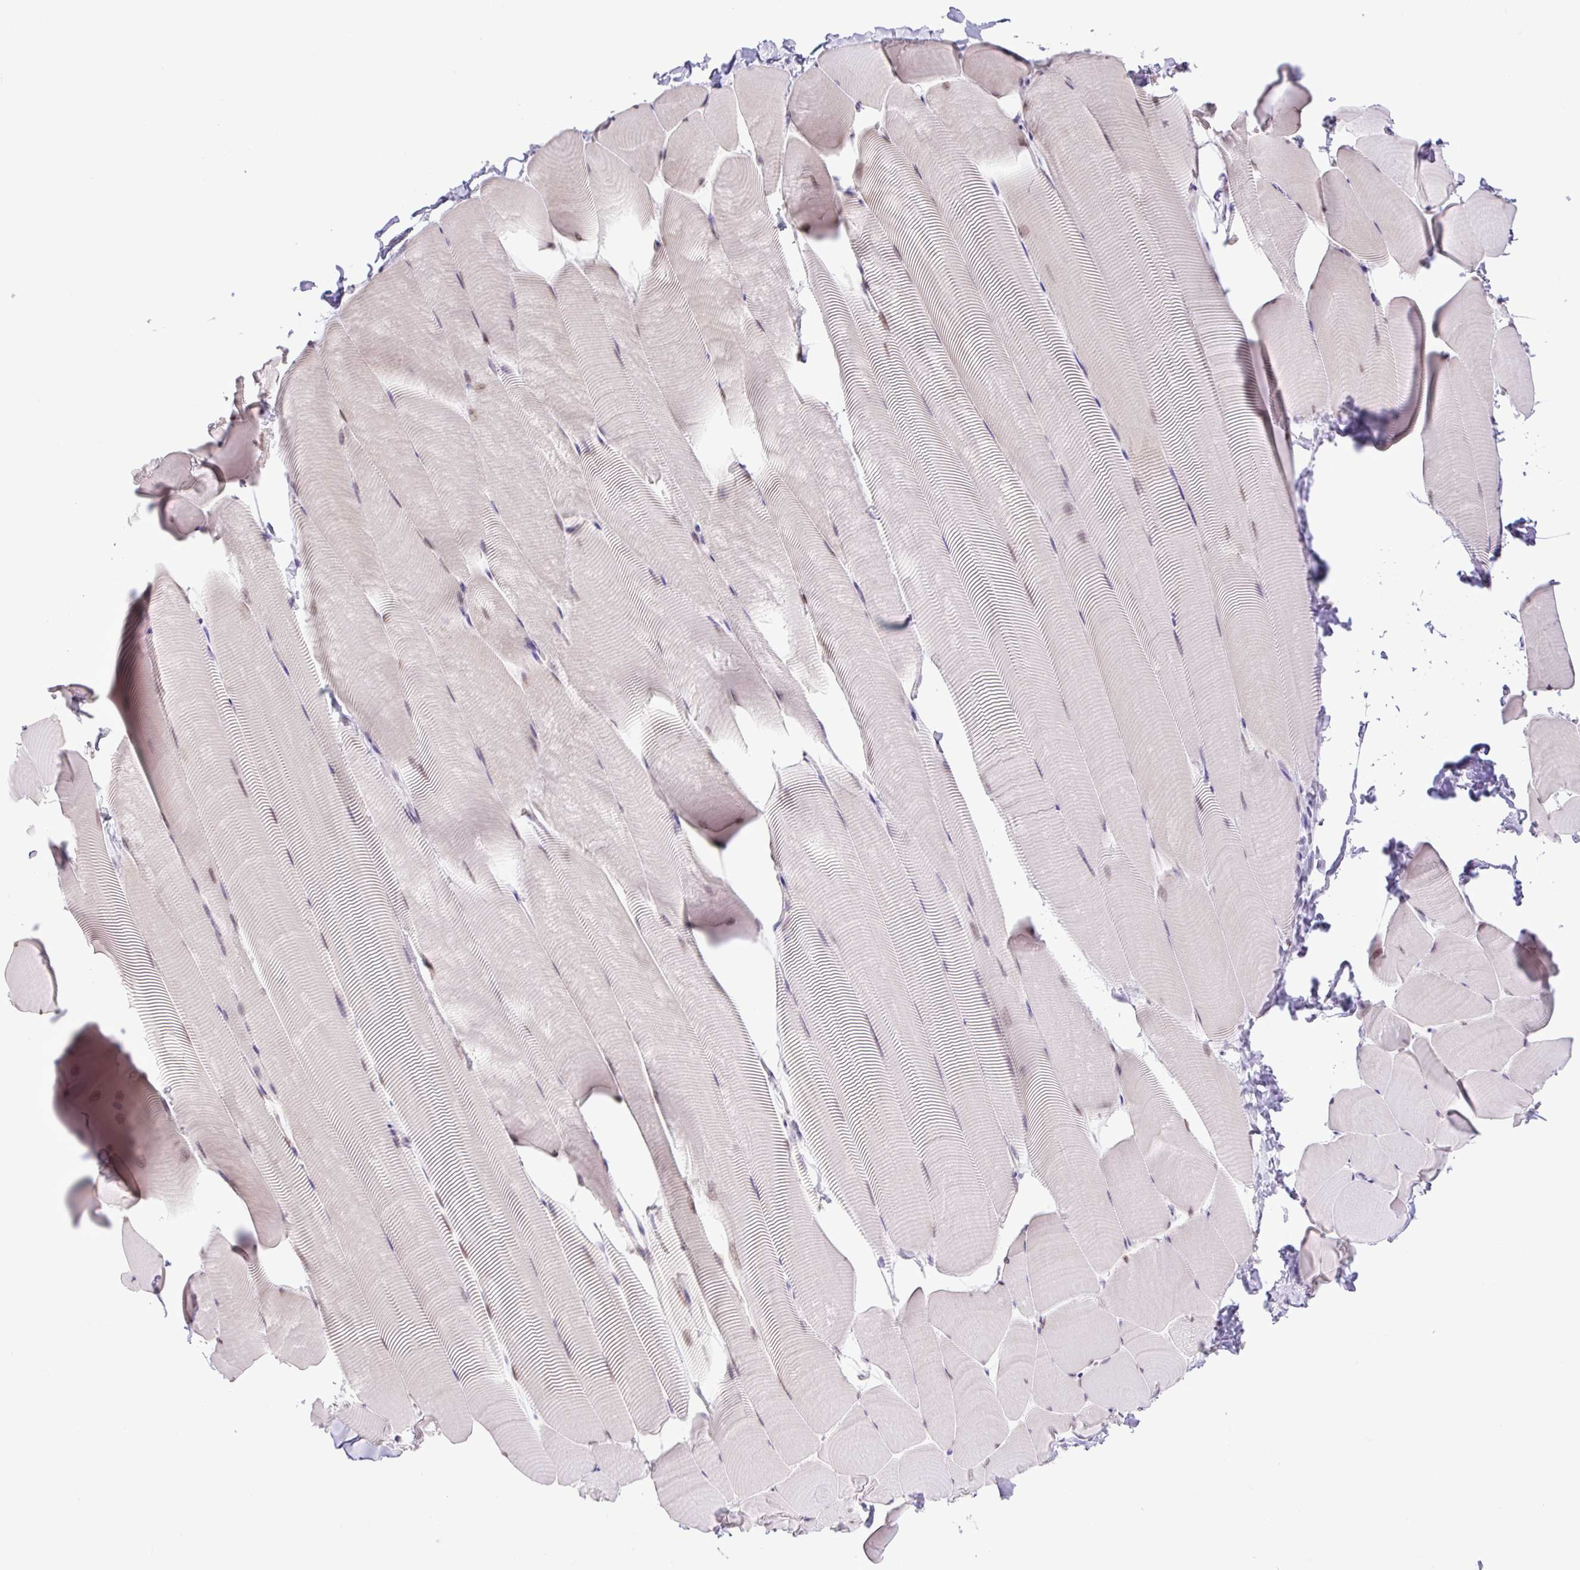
{"staining": {"intensity": "moderate", "quantity": "25%-75%", "location": "cytoplasmic/membranous,nuclear"}, "tissue": "skeletal muscle", "cell_type": "Myocytes", "image_type": "normal", "snomed": [{"axis": "morphology", "description": "Normal tissue, NOS"}, {"axis": "topography", "description": "Skeletal muscle"}], "caption": "The image exhibits staining of benign skeletal muscle, revealing moderate cytoplasmic/membranous,nuclear protein positivity (brown color) within myocytes. The protein of interest is shown in brown color, while the nuclei are stained blue.", "gene": "KPNA1", "patient": {"sex": "male", "age": 25}}